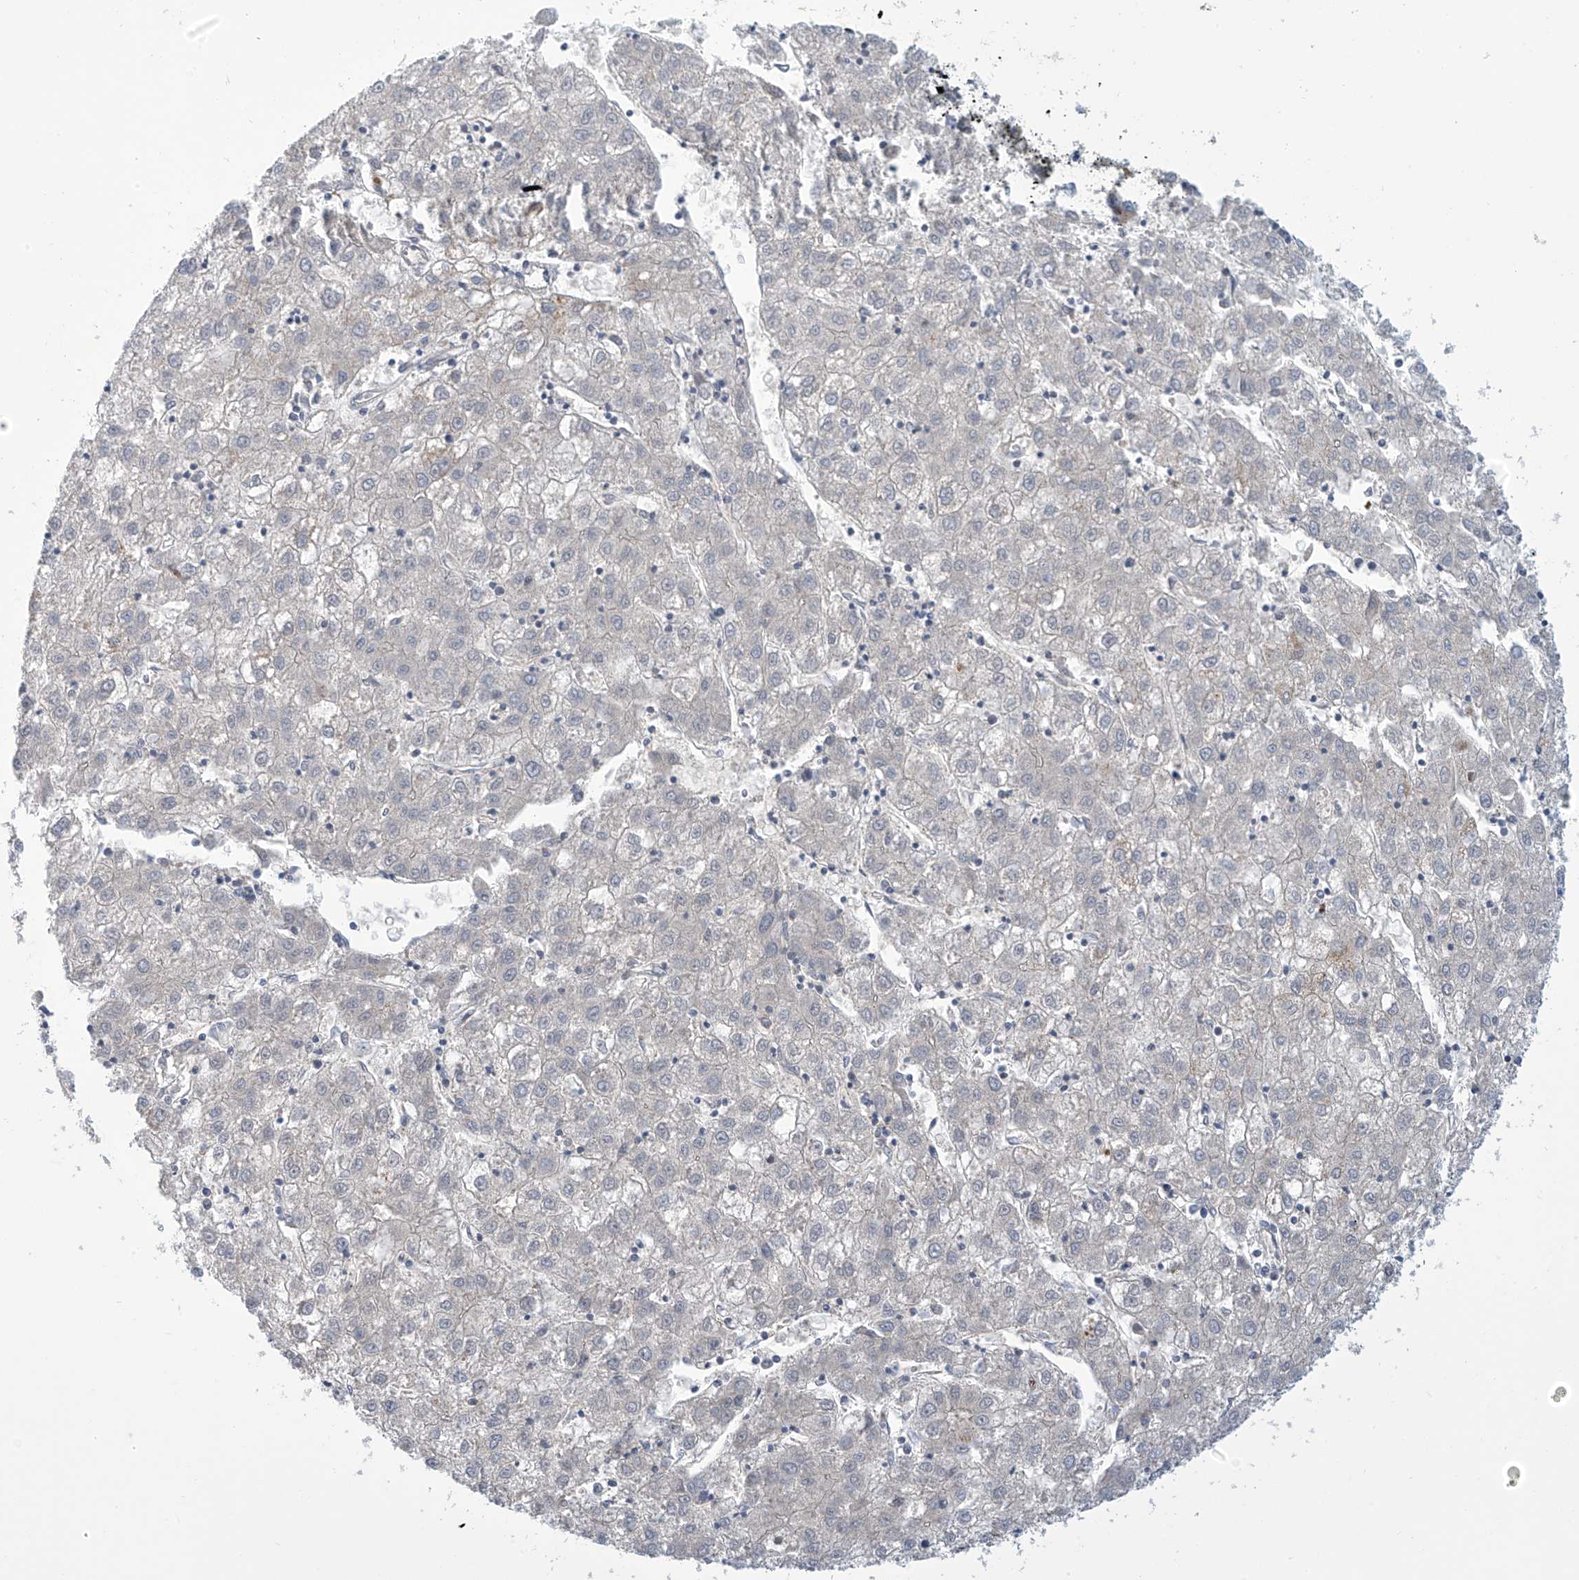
{"staining": {"intensity": "negative", "quantity": "none", "location": "none"}, "tissue": "liver cancer", "cell_type": "Tumor cells", "image_type": "cancer", "snomed": [{"axis": "morphology", "description": "Carcinoma, Hepatocellular, NOS"}, {"axis": "topography", "description": "Liver"}], "caption": "DAB immunohistochemical staining of human liver cancer reveals no significant positivity in tumor cells. The staining was performed using DAB to visualize the protein expression in brown, while the nuclei were stained in blue with hematoxylin (Magnification: 20x).", "gene": "IBA57", "patient": {"sex": "male", "age": 72}}